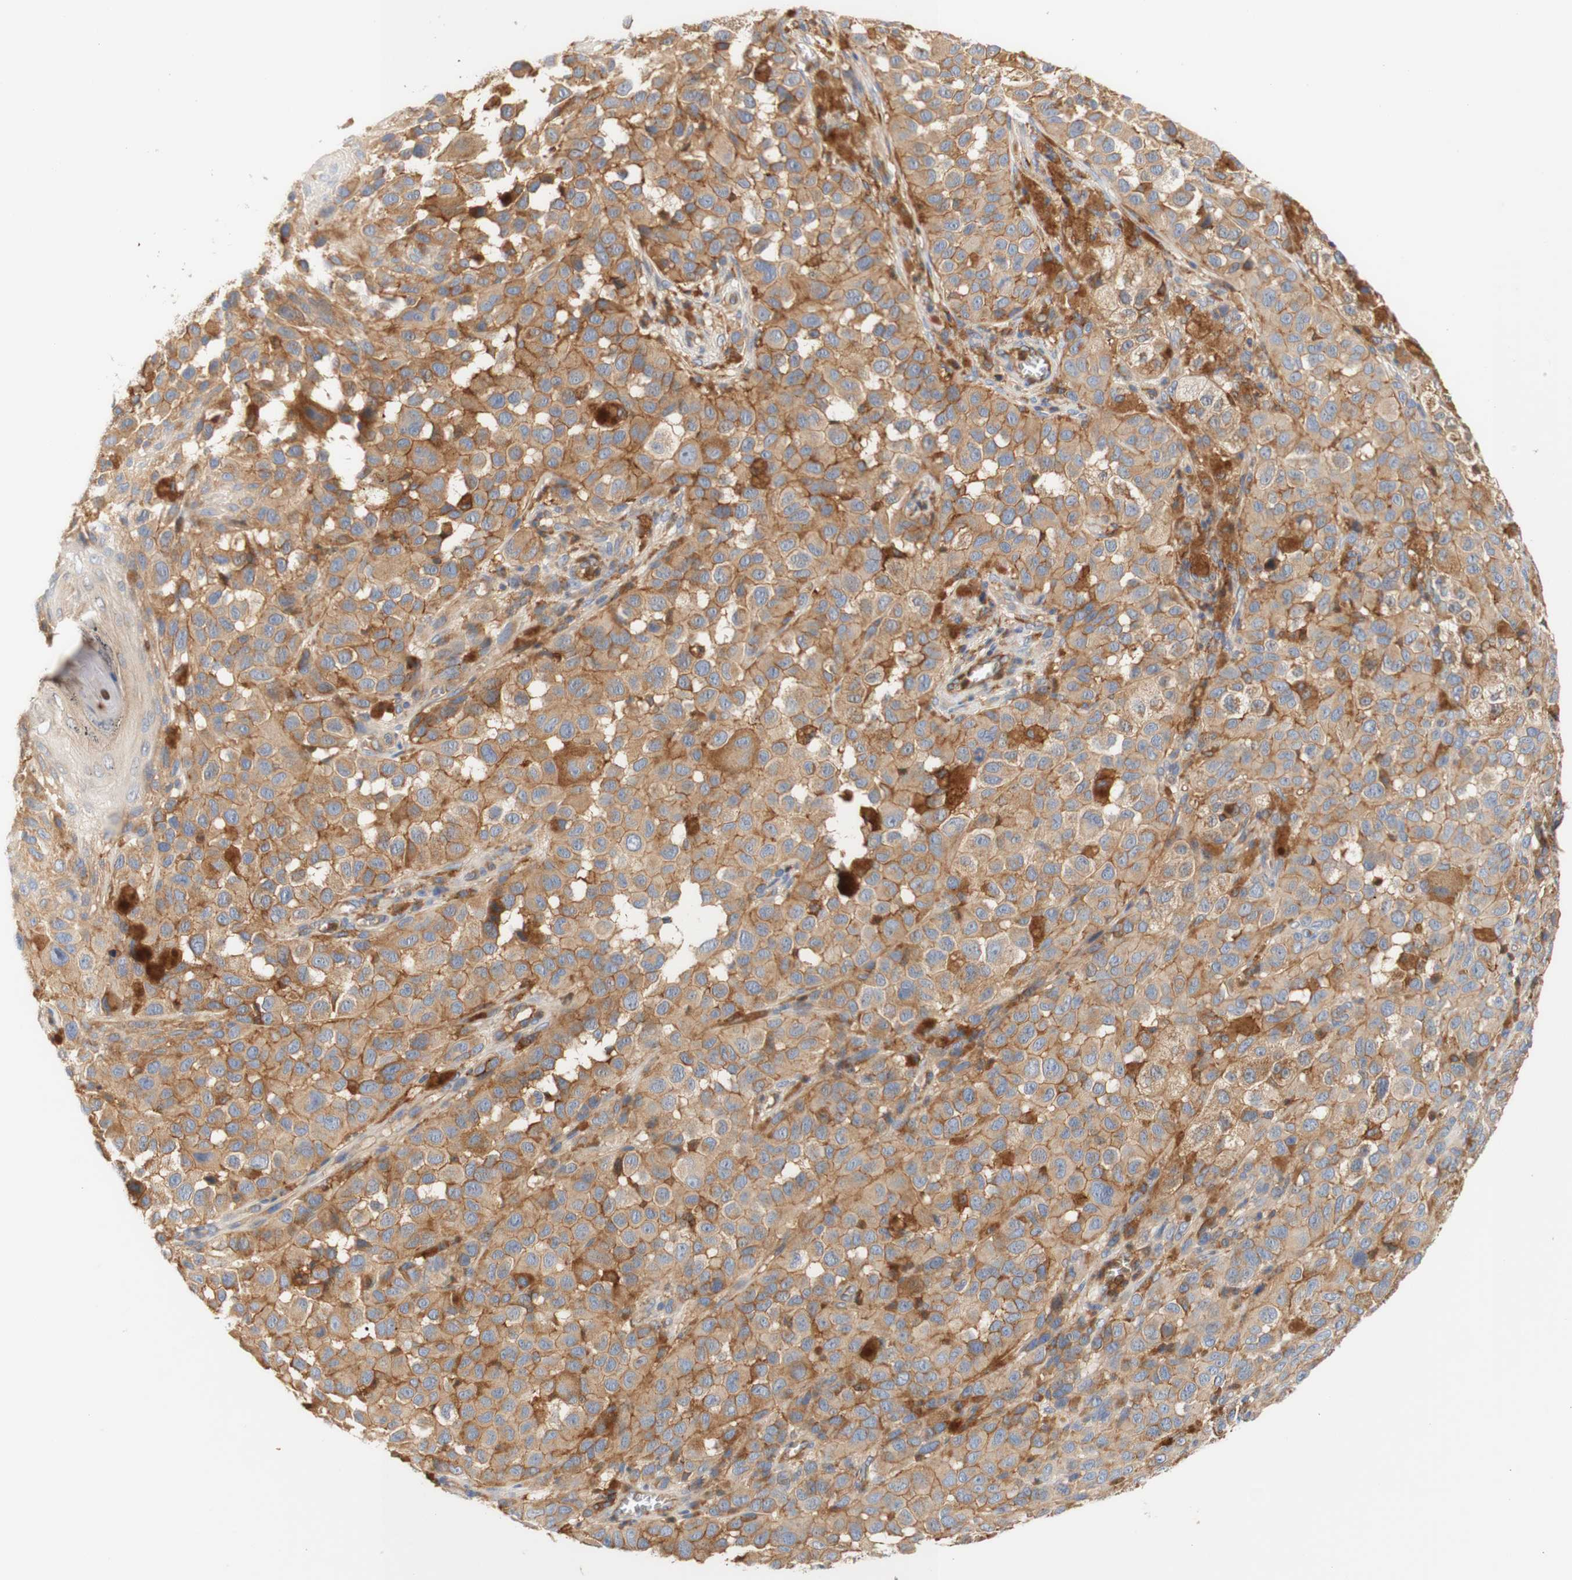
{"staining": {"intensity": "strong", "quantity": "<25%", "location": "cytoplasmic/membranous"}, "tissue": "melanoma", "cell_type": "Tumor cells", "image_type": "cancer", "snomed": [{"axis": "morphology", "description": "Malignant melanoma, NOS"}, {"axis": "topography", "description": "Skin"}], "caption": "The micrograph displays a brown stain indicating the presence of a protein in the cytoplasmic/membranous of tumor cells in melanoma.", "gene": "PCDH7", "patient": {"sex": "male", "age": 96}}